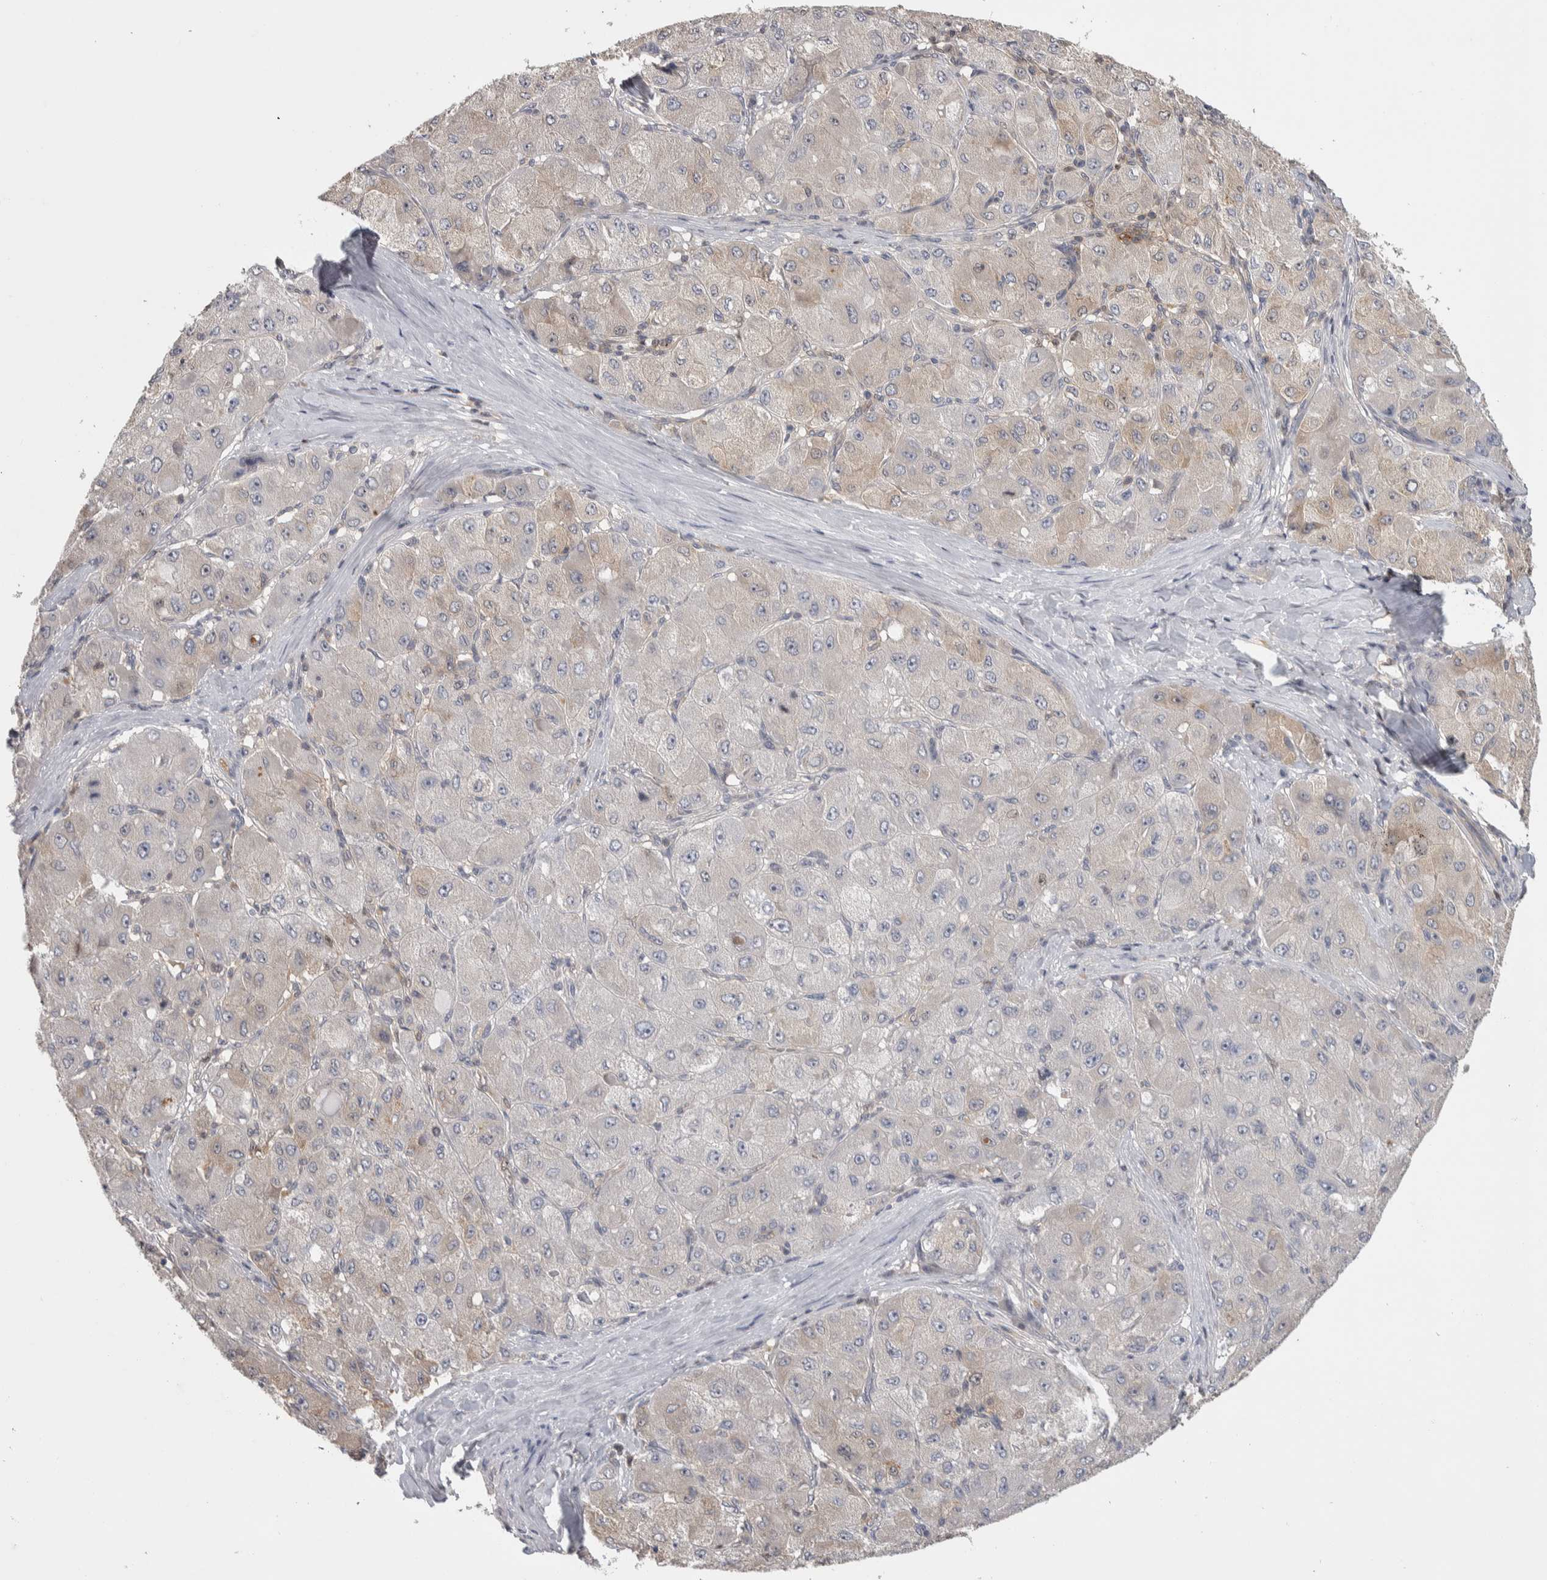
{"staining": {"intensity": "weak", "quantity": "<25%", "location": "cytoplasmic/membranous"}, "tissue": "liver cancer", "cell_type": "Tumor cells", "image_type": "cancer", "snomed": [{"axis": "morphology", "description": "Carcinoma, Hepatocellular, NOS"}, {"axis": "topography", "description": "Liver"}], "caption": "Liver hepatocellular carcinoma stained for a protein using immunohistochemistry demonstrates no positivity tumor cells.", "gene": "NFKB2", "patient": {"sex": "male", "age": 80}}